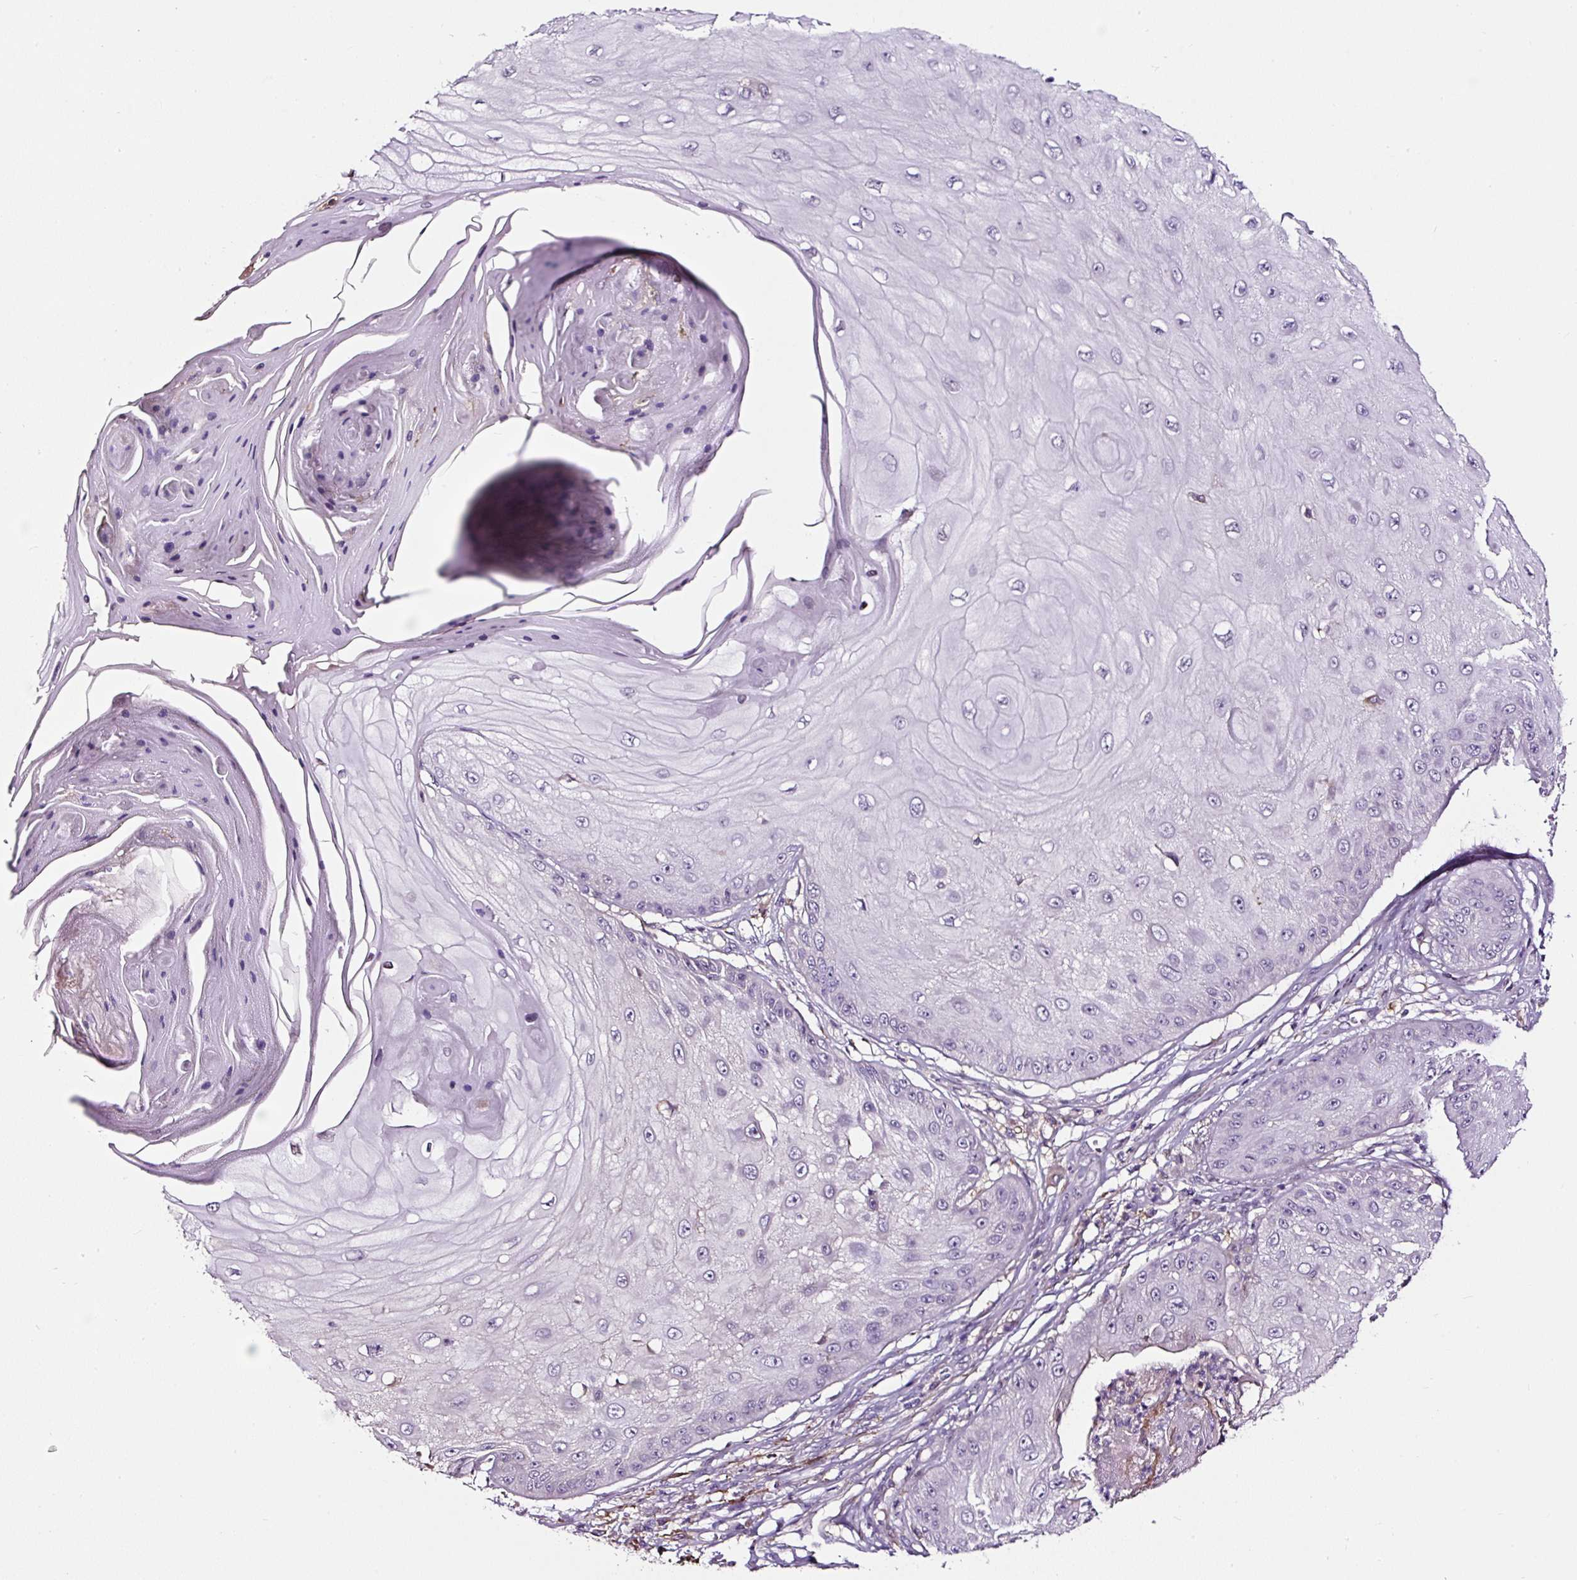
{"staining": {"intensity": "negative", "quantity": "none", "location": "none"}, "tissue": "skin cancer", "cell_type": "Tumor cells", "image_type": "cancer", "snomed": [{"axis": "morphology", "description": "Squamous cell carcinoma, NOS"}, {"axis": "topography", "description": "Skin"}], "caption": "This histopathology image is of squamous cell carcinoma (skin) stained with IHC to label a protein in brown with the nuclei are counter-stained blue. There is no expression in tumor cells.", "gene": "LRRC24", "patient": {"sex": "male", "age": 70}}